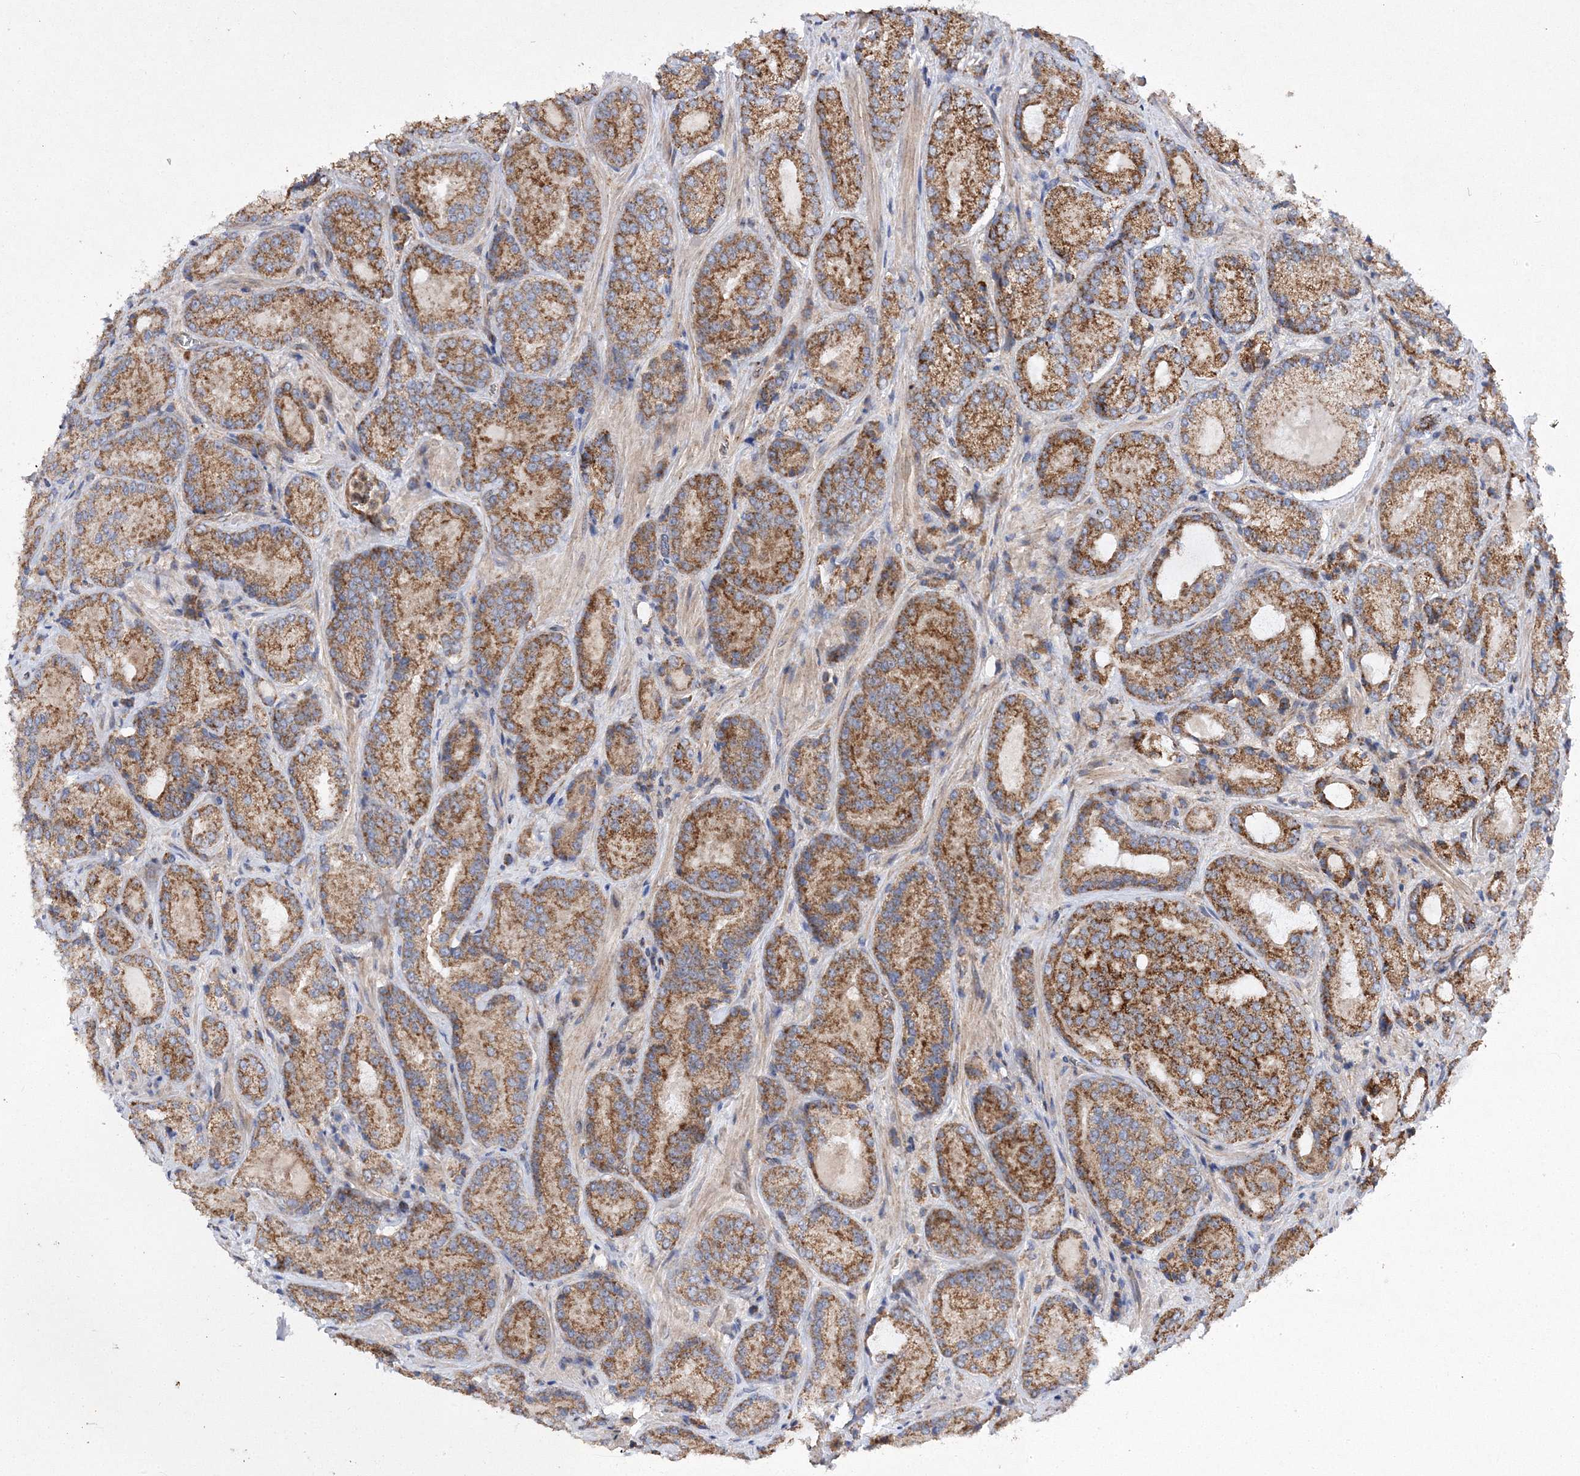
{"staining": {"intensity": "moderate", "quantity": ">75%", "location": "cytoplasmic/membranous"}, "tissue": "prostate cancer", "cell_type": "Tumor cells", "image_type": "cancer", "snomed": [{"axis": "morphology", "description": "Adenocarcinoma, Low grade"}, {"axis": "topography", "description": "Prostate"}], "caption": "This is an image of IHC staining of low-grade adenocarcinoma (prostate), which shows moderate staining in the cytoplasmic/membranous of tumor cells.", "gene": "DNAJC13", "patient": {"sex": "male", "age": 74}}